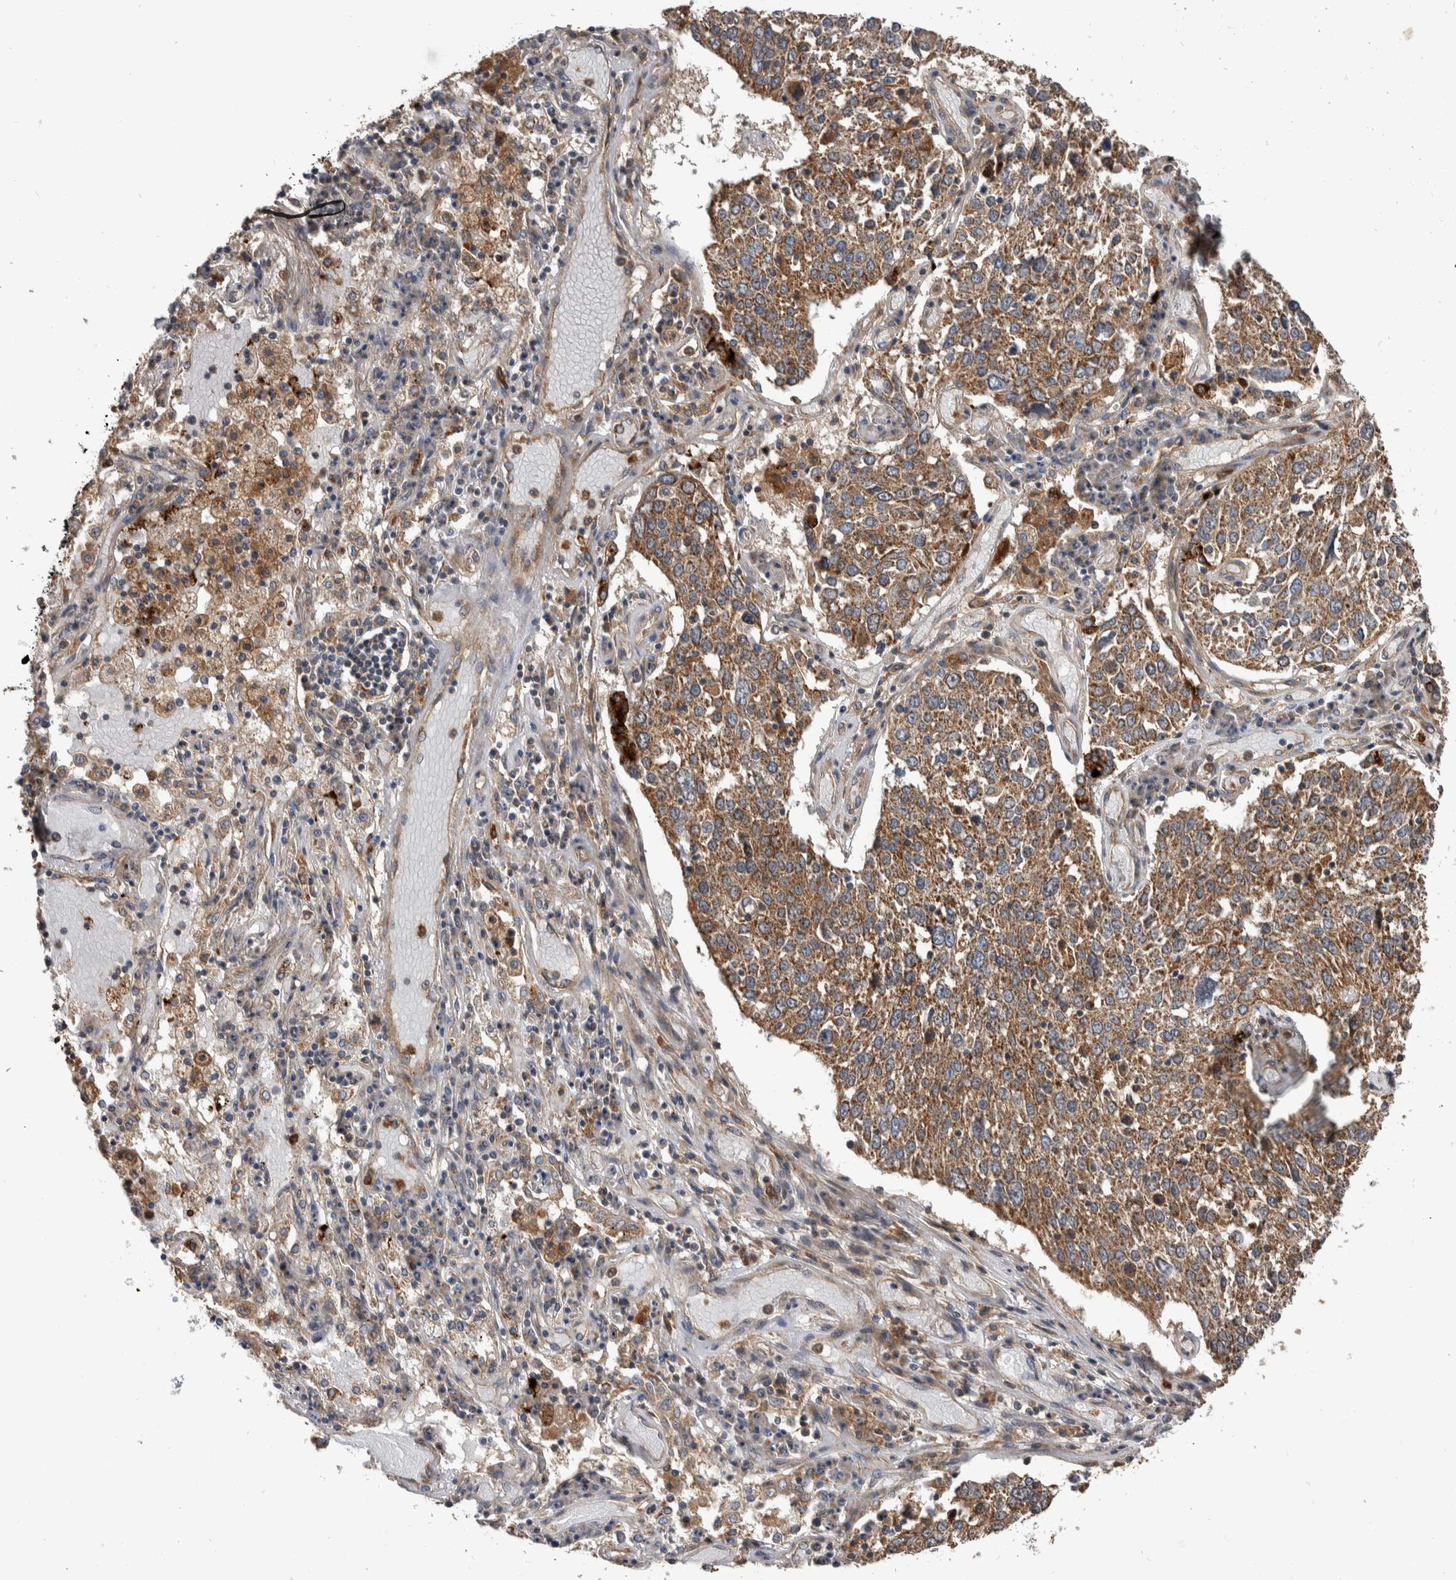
{"staining": {"intensity": "moderate", "quantity": ">75%", "location": "cytoplasmic/membranous"}, "tissue": "lung cancer", "cell_type": "Tumor cells", "image_type": "cancer", "snomed": [{"axis": "morphology", "description": "Squamous cell carcinoma, NOS"}, {"axis": "topography", "description": "Lung"}], "caption": "Protein expression analysis of human squamous cell carcinoma (lung) reveals moderate cytoplasmic/membranous staining in about >75% of tumor cells.", "gene": "SDCBP", "patient": {"sex": "male", "age": 65}}